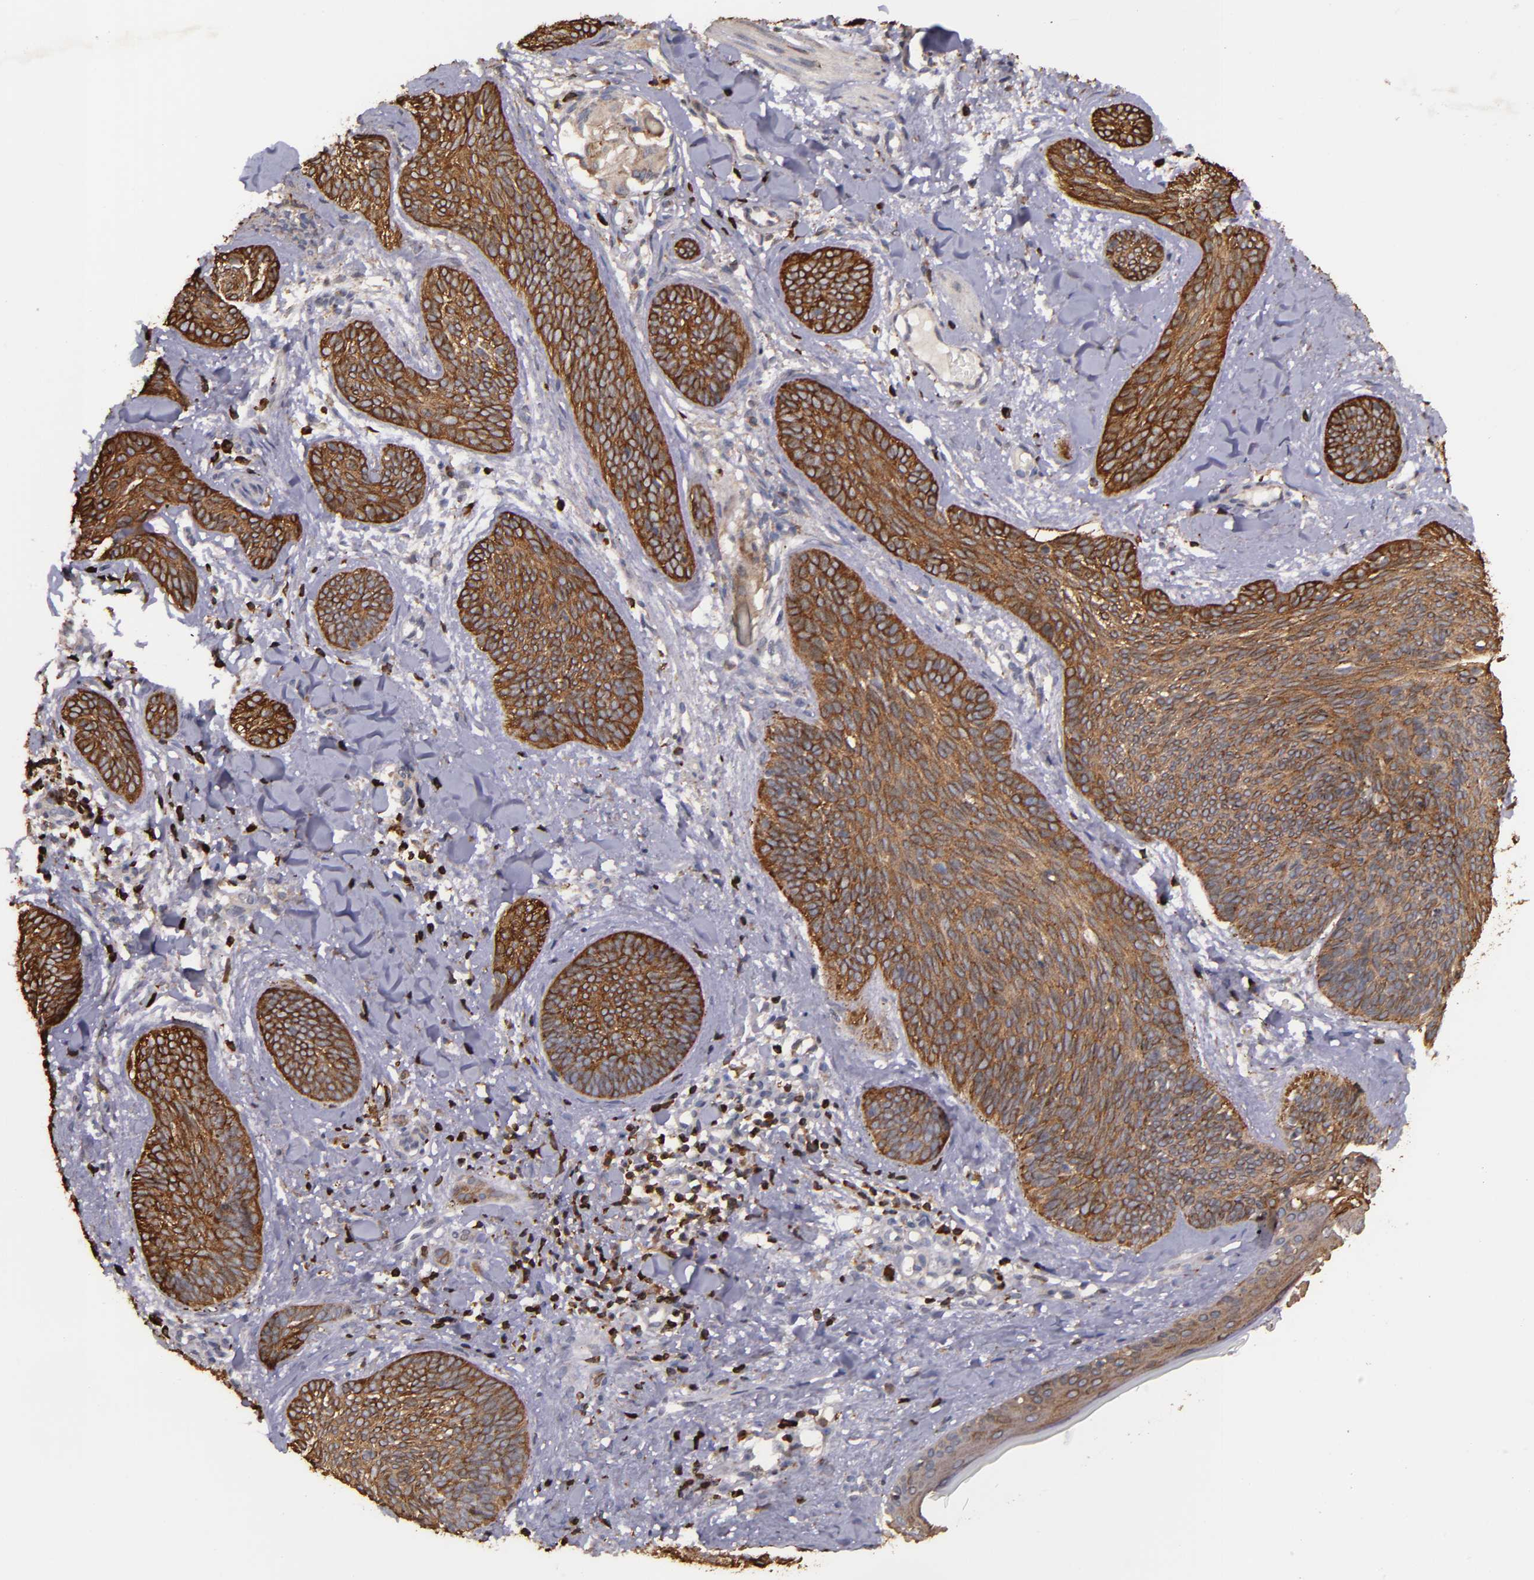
{"staining": {"intensity": "strong", "quantity": ">75%", "location": "cytoplasmic/membranous"}, "tissue": "skin cancer", "cell_type": "Tumor cells", "image_type": "cancer", "snomed": [{"axis": "morphology", "description": "Basal cell carcinoma"}, {"axis": "topography", "description": "Skin"}], "caption": "Skin basal cell carcinoma stained with immunohistochemistry (IHC) displays strong cytoplasmic/membranous staining in about >75% of tumor cells.", "gene": "SLC9A3R1", "patient": {"sex": "female", "age": 81}}